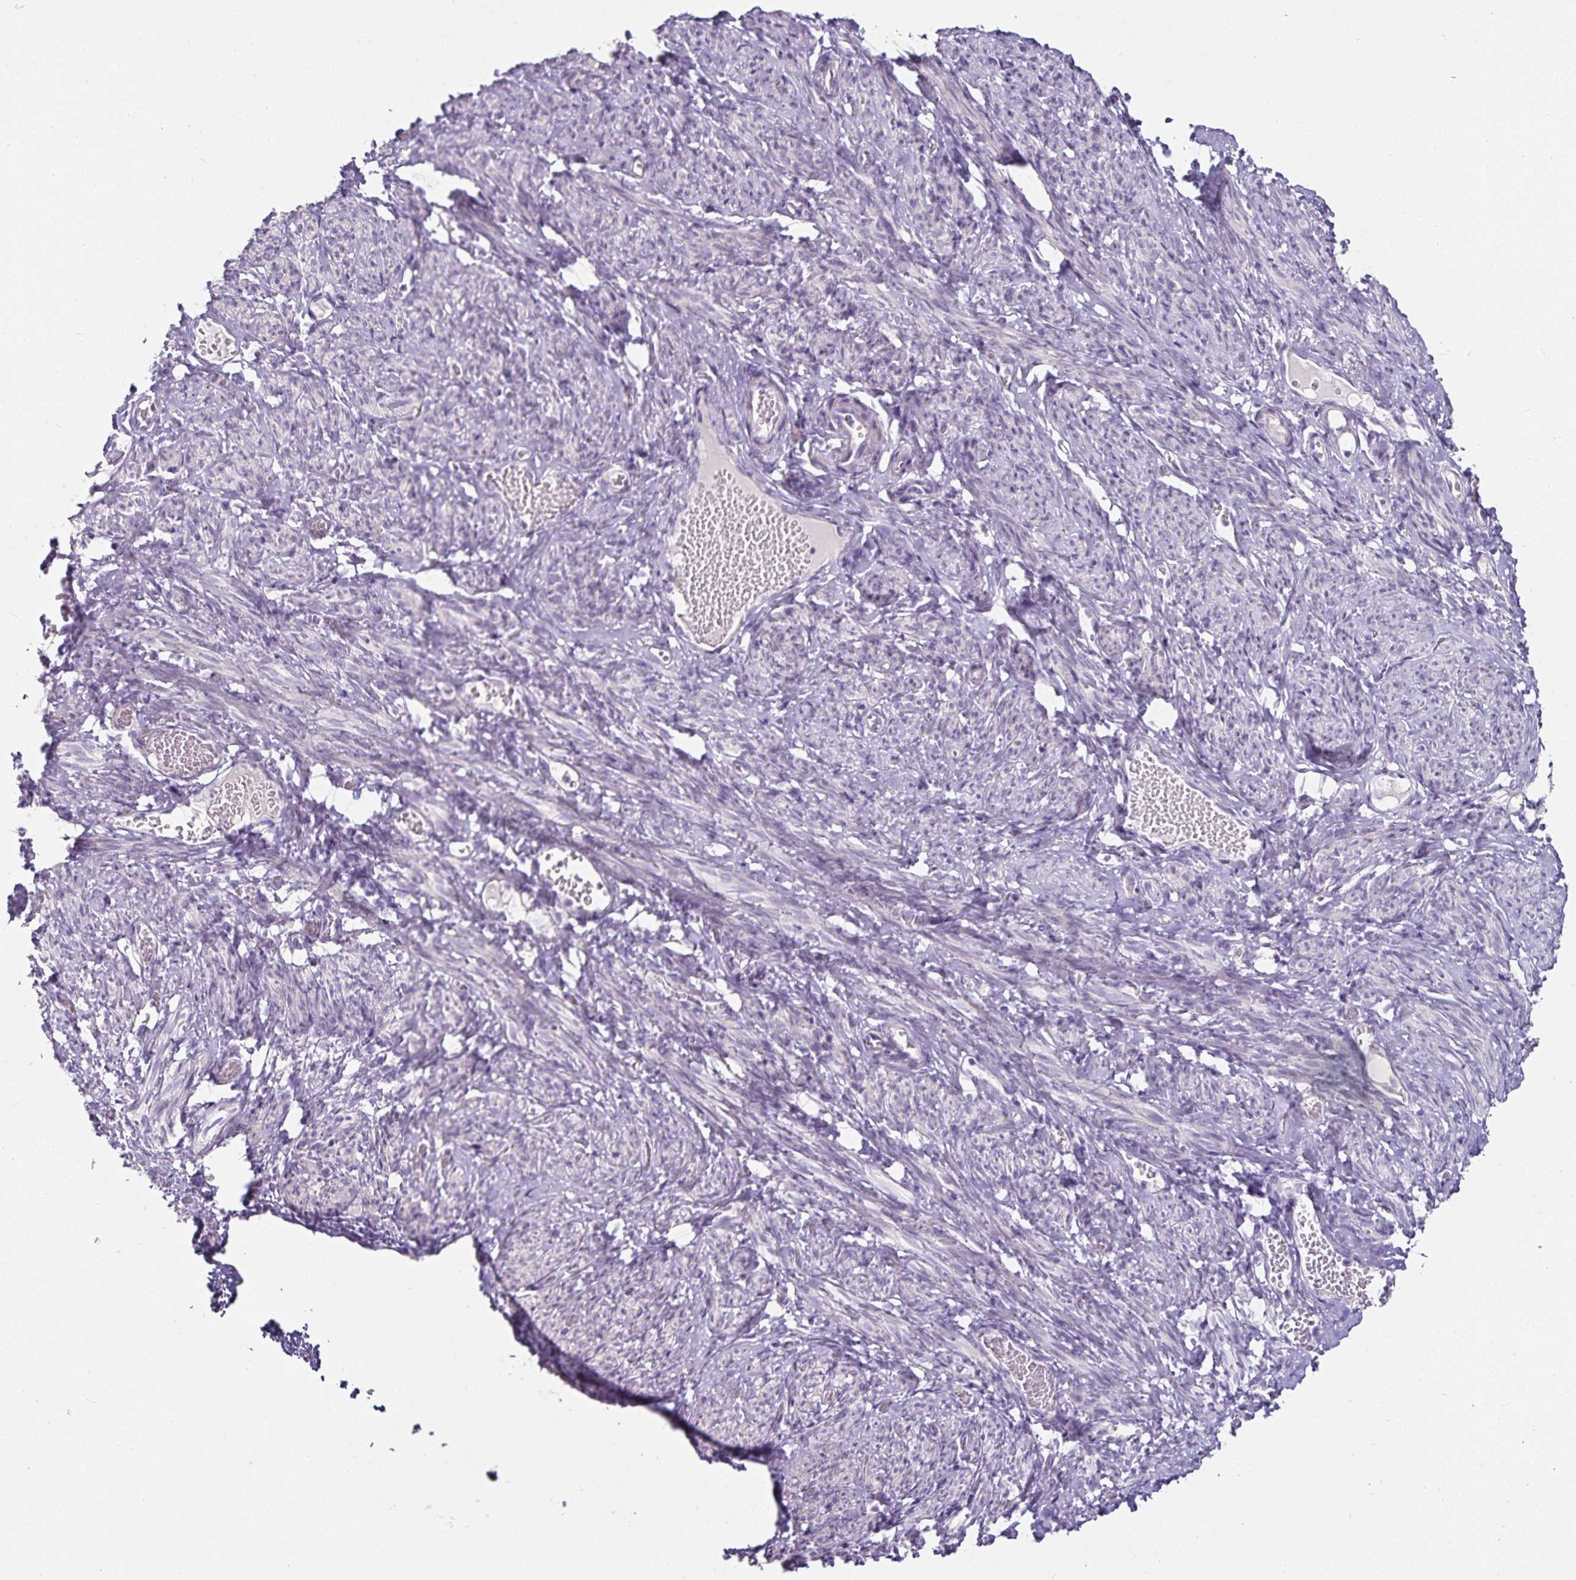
{"staining": {"intensity": "negative", "quantity": "none", "location": "none"}, "tissue": "smooth muscle", "cell_type": "Smooth muscle cells", "image_type": "normal", "snomed": [{"axis": "morphology", "description": "Normal tissue, NOS"}, {"axis": "topography", "description": "Smooth muscle"}], "caption": "There is no significant positivity in smooth muscle cells of smooth muscle. (Brightfield microscopy of DAB (3,3'-diaminobenzidine) immunohistochemistry at high magnification).", "gene": "CA12", "patient": {"sex": "female", "age": 65}}